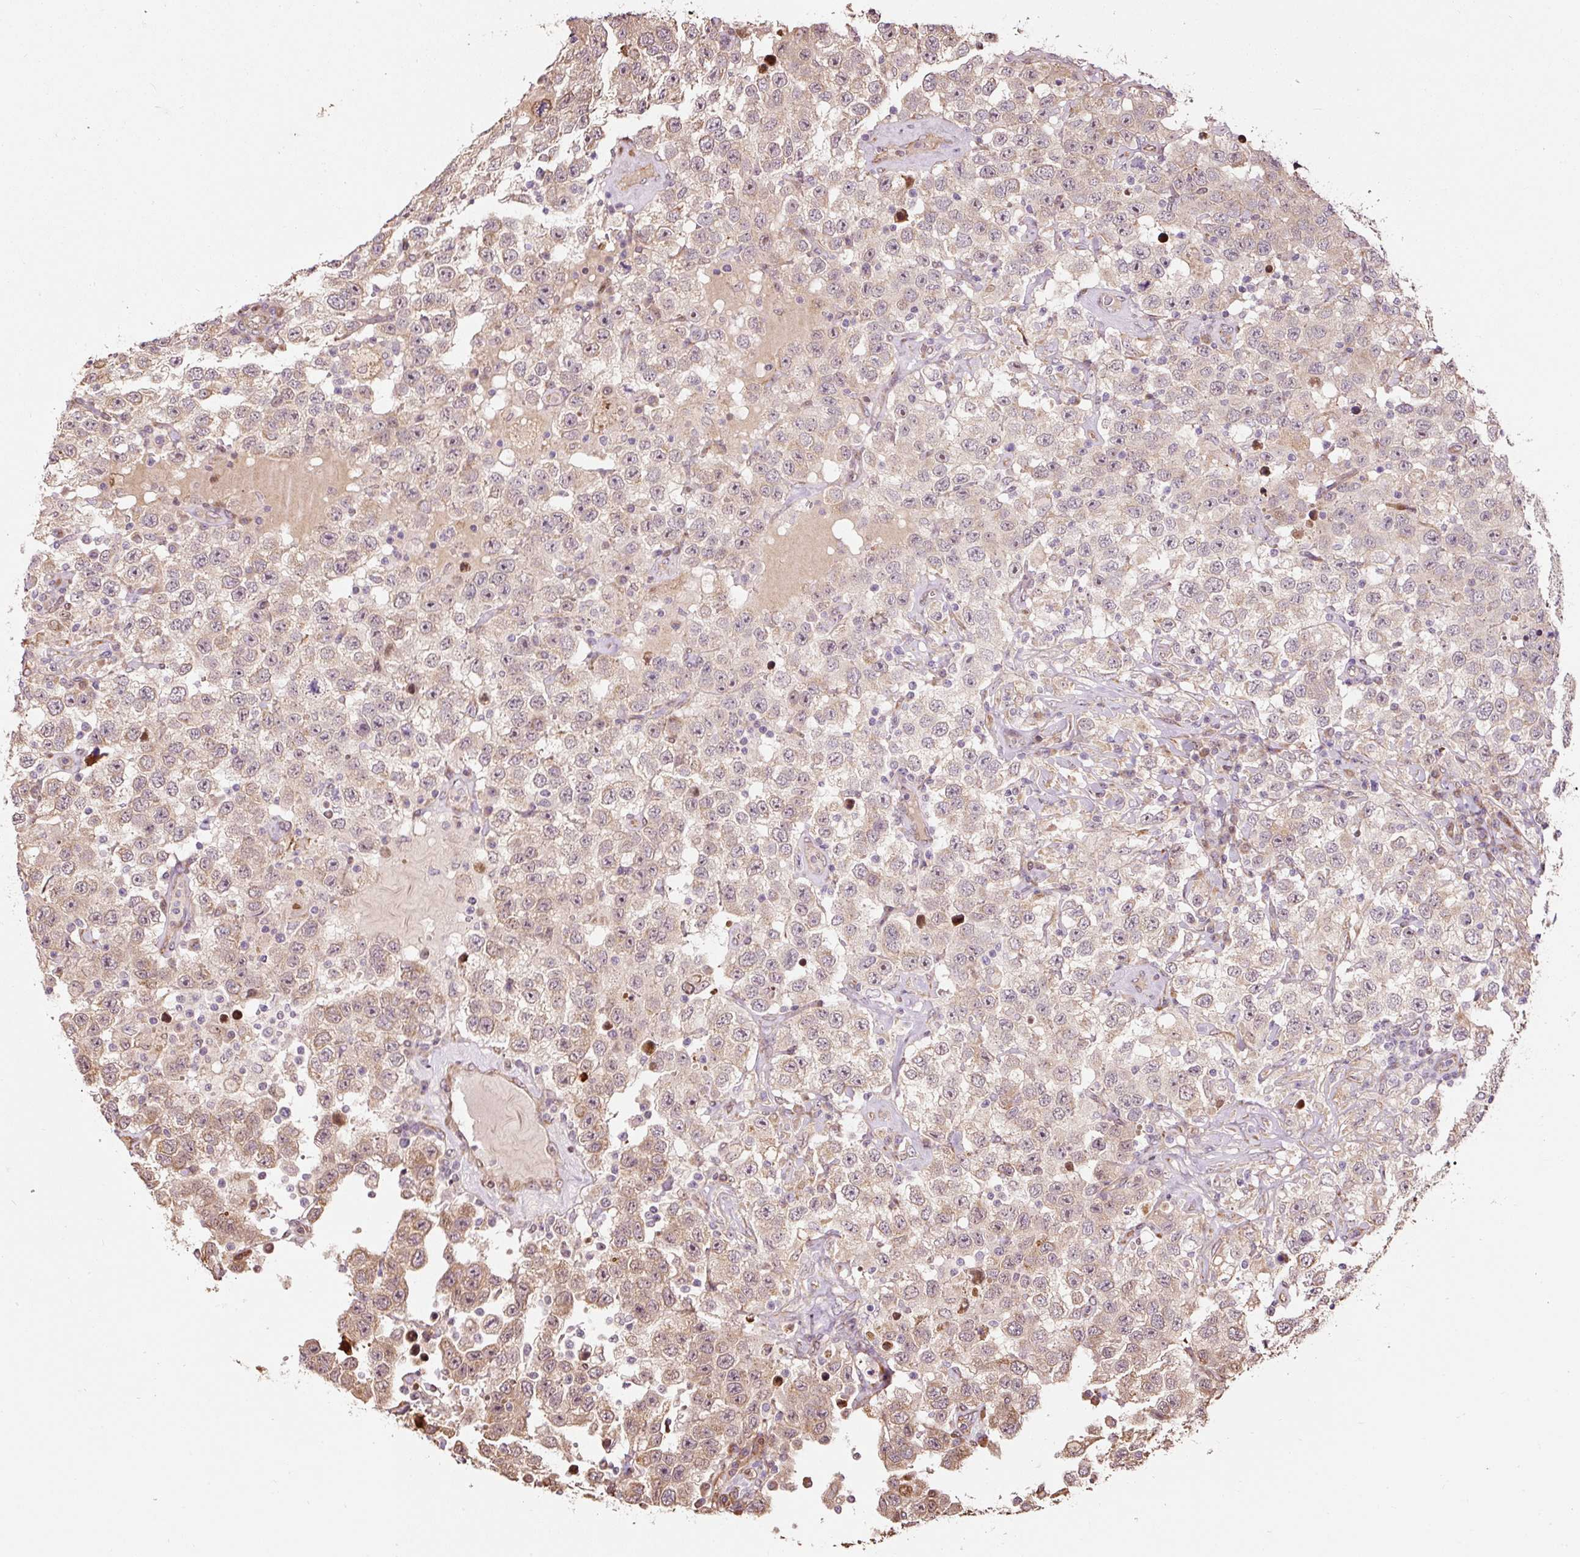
{"staining": {"intensity": "weak", "quantity": "25%-75%", "location": "cytoplasmic/membranous"}, "tissue": "testis cancer", "cell_type": "Tumor cells", "image_type": "cancer", "snomed": [{"axis": "morphology", "description": "Seminoma, NOS"}, {"axis": "topography", "description": "Testis"}], "caption": "Human testis seminoma stained for a protein (brown) demonstrates weak cytoplasmic/membranous positive staining in about 25%-75% of tumor cells.", "gene": "ETF1", "patient": {"sex": "male", "age": 41}}